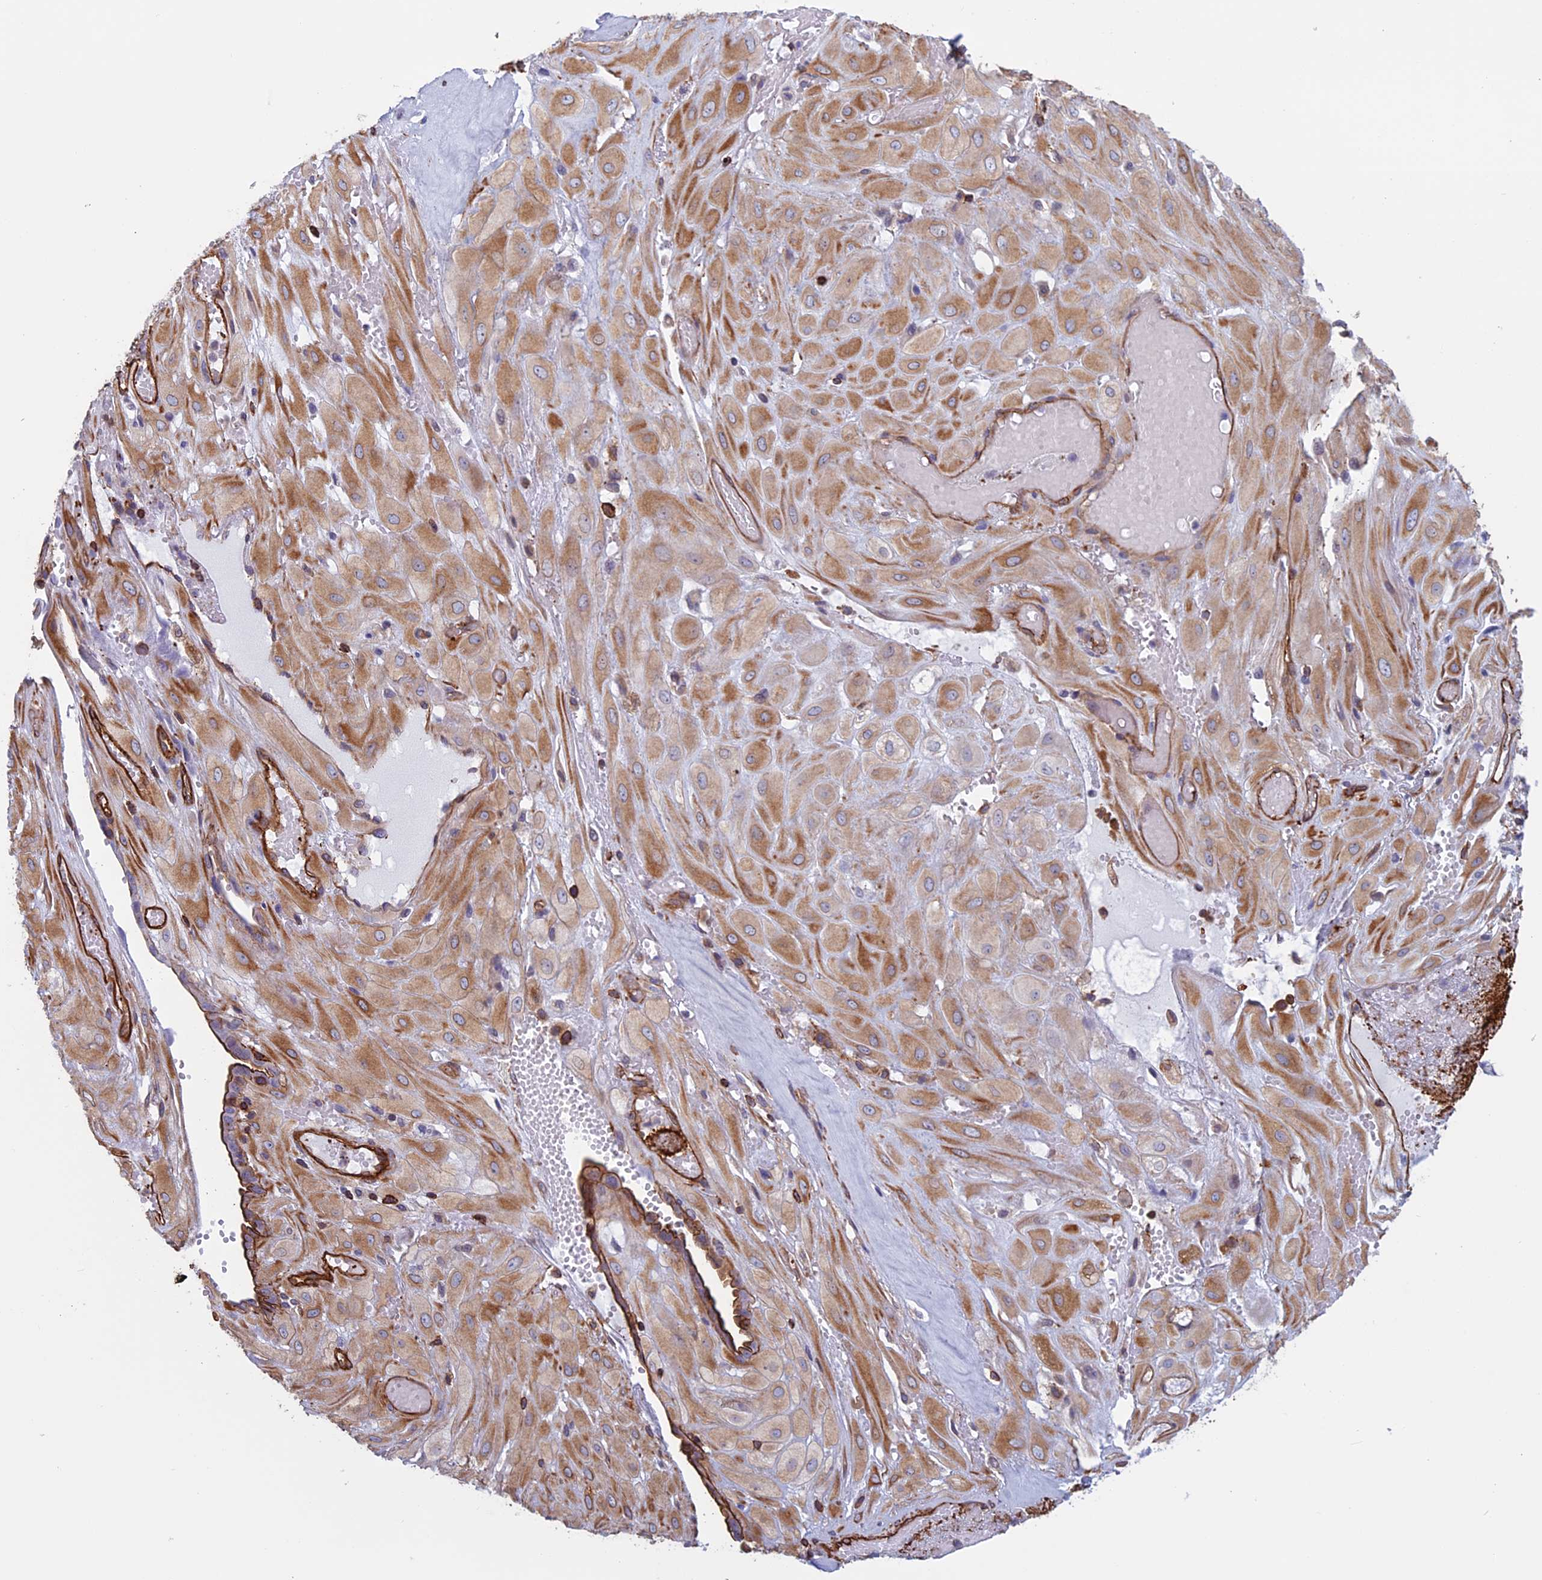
{"staining": {"intensity": "moderate", "quantity": ">75%", "location": "cytoplasmic/membranous"}, "tissue": "cervical cancer", "cell_type": "Tumor cells", "image_type": "cancer", "snomed": [{"axis": "morphology", "description": "Squamous cell carcinoma, NOS"}, {"axis": "topography", "description": "Cervix"}], "caption": "A brown stain labels moderate cytoplasmic/membranous staining of a protein in human cervical cancer (squamous cell carcinoma) tumor cells.", "gene": "ANGPTL2", "patient": {"sex": "female", "age": 36}}